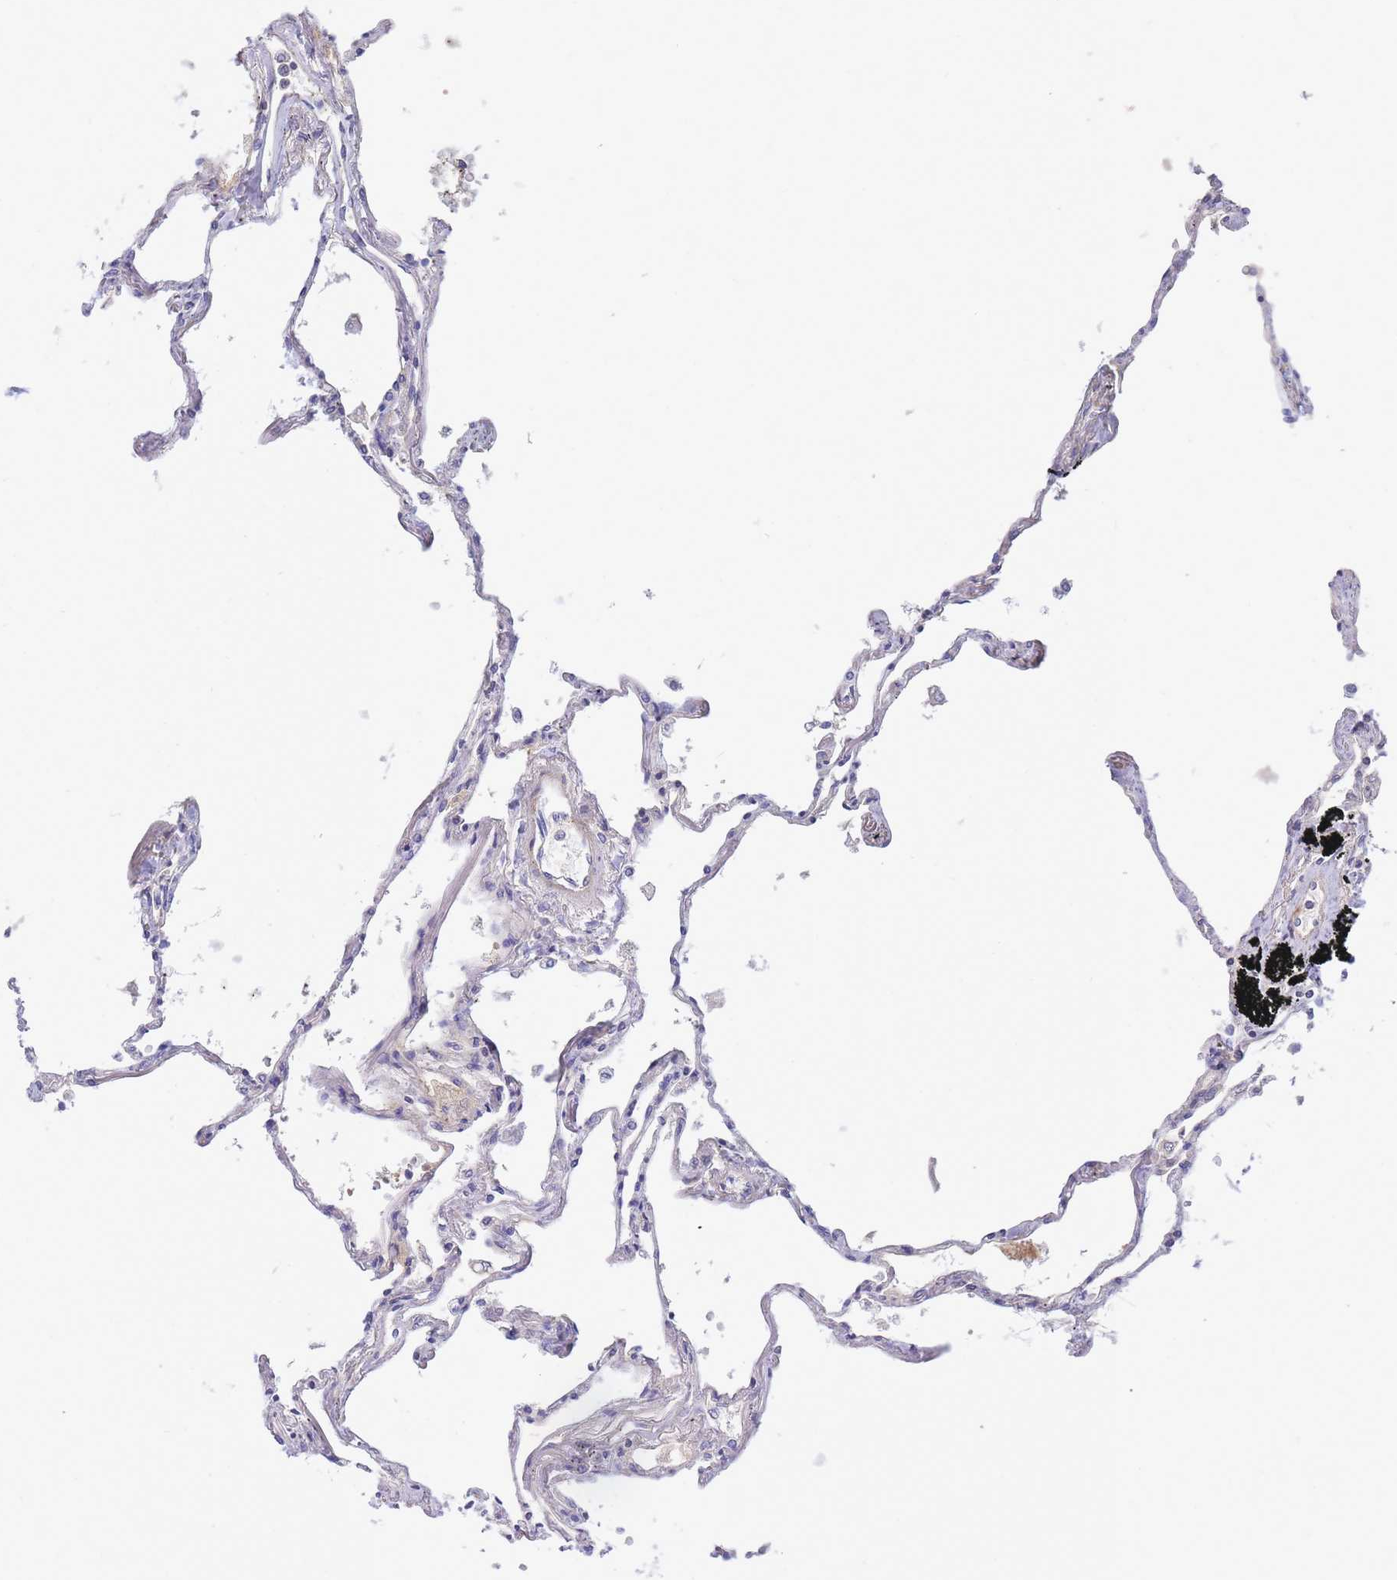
{"staining": {"intensity": "negative", "quantity": "none", "location": "none"}, "tissue": "lung", "cell_type": "Alveolar cells", "image_type": "normal", "snomed": [{"axis": "morphology", "description": "Normal tissue, NOS"}, {"axis": "topography", "description": "Lung"}], "caption": "Immunohistochemical staining of unremarkable lung exhibits no significant expression in alveolar cells.", "gene": "APOL4", "patient": {"sex": "female", "age": 67}}